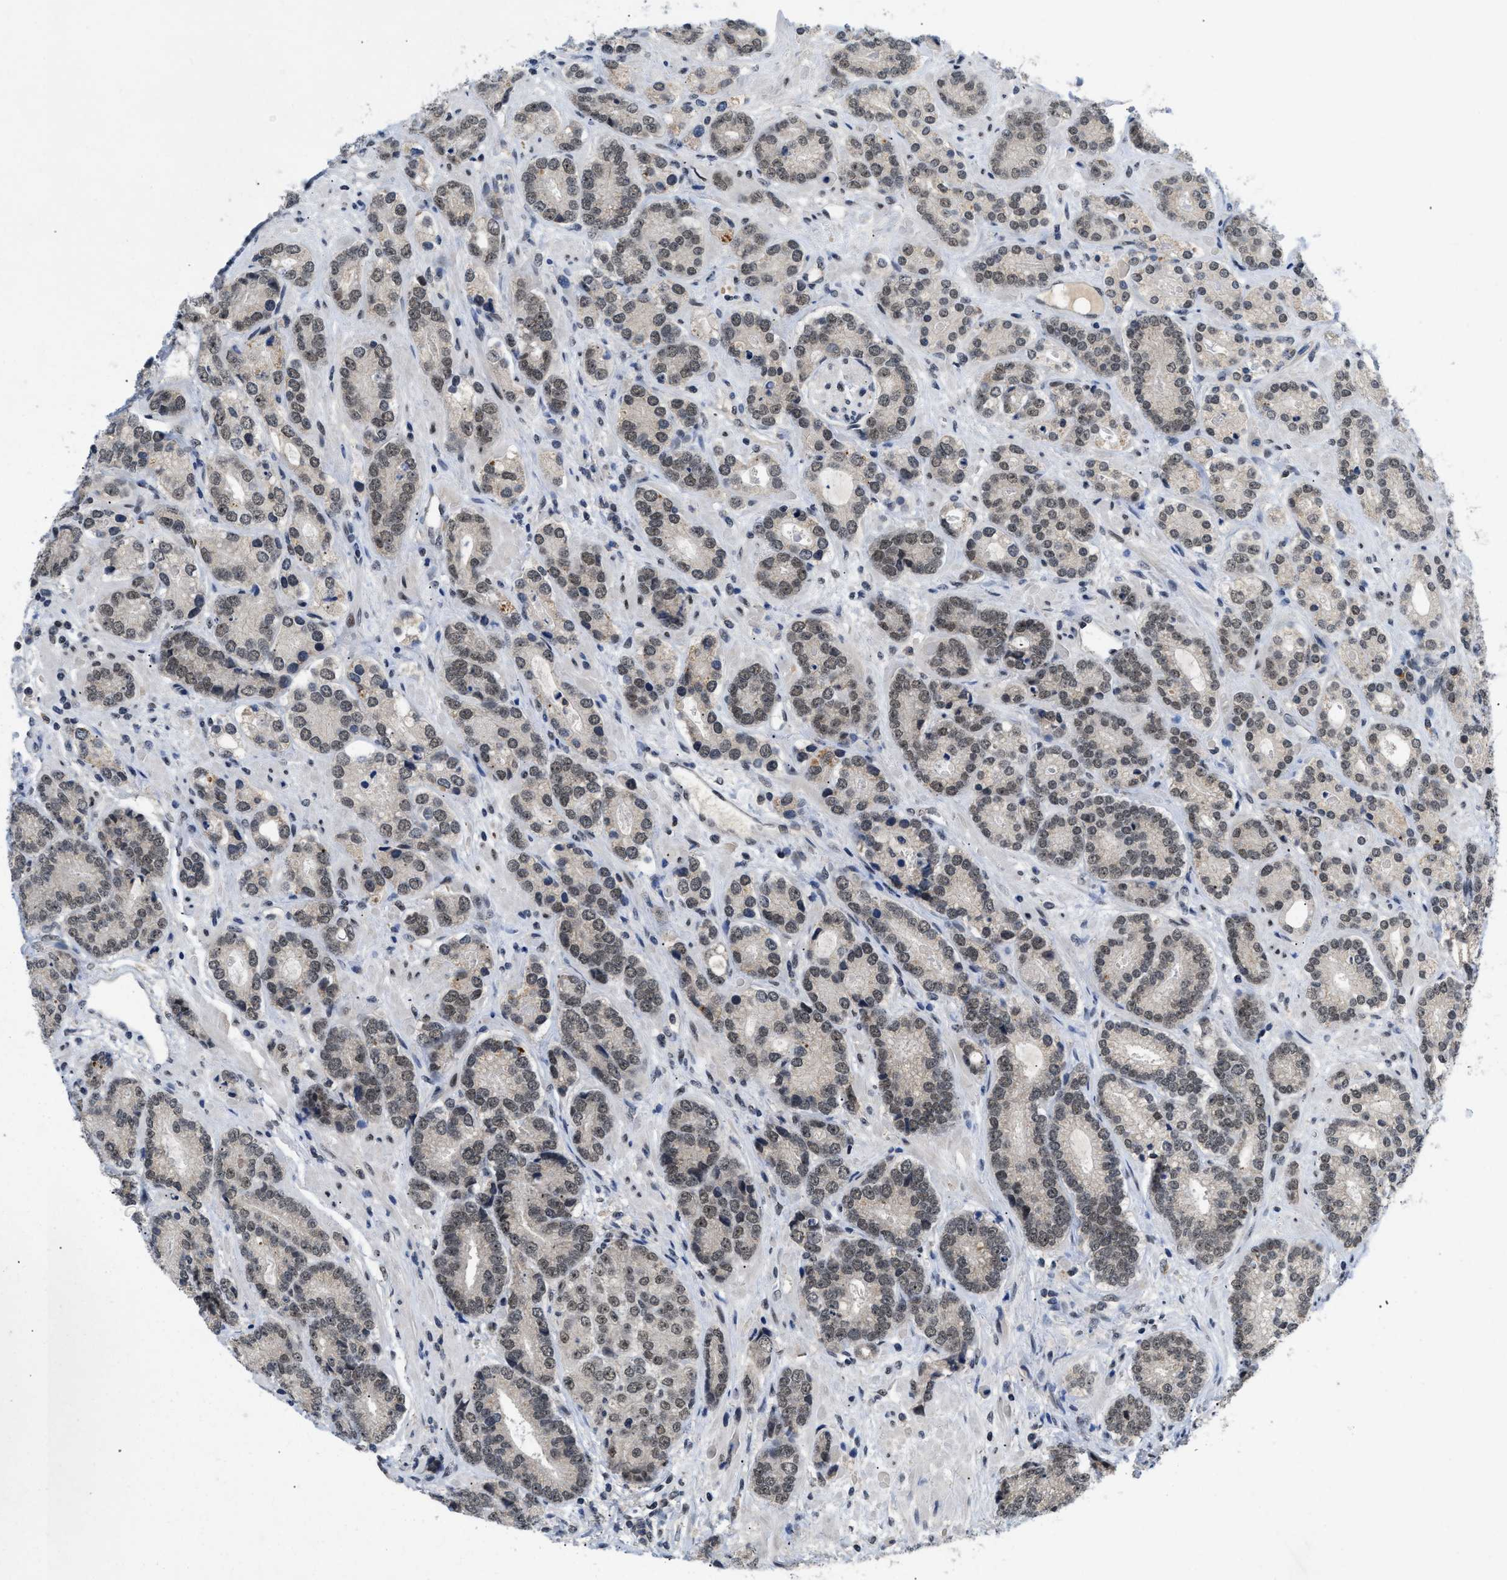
{"staining": {"intensity": "weak", "quantity": ">75%", "location": "nuclear"}, "tissue": "prostate cancer", "cell_type": "Tumor cells", "image_type": "cancer", "snomed": [{"axis": "morphology", "description": "Adenocarcinoma, High grade"}, {"axis": "topography", "description": "Prostate"}], "caption": "High-magnification brightfield microscopy of prostate adenocarcinoma (high-grade) stained with DAB (3,3'-diaminobenzidine) (brown) and counterstained with hematoxylin (blue). tumor cells exhibit weak nuclear staining is seen in approximately>75% of cells. The staining was performed using DAB, with brown indicating positive protein expression. Nuclei are stained blue with hematoxylin.", "gene": "ZNF346", "patient": {"sex": "male", "age": 61}}